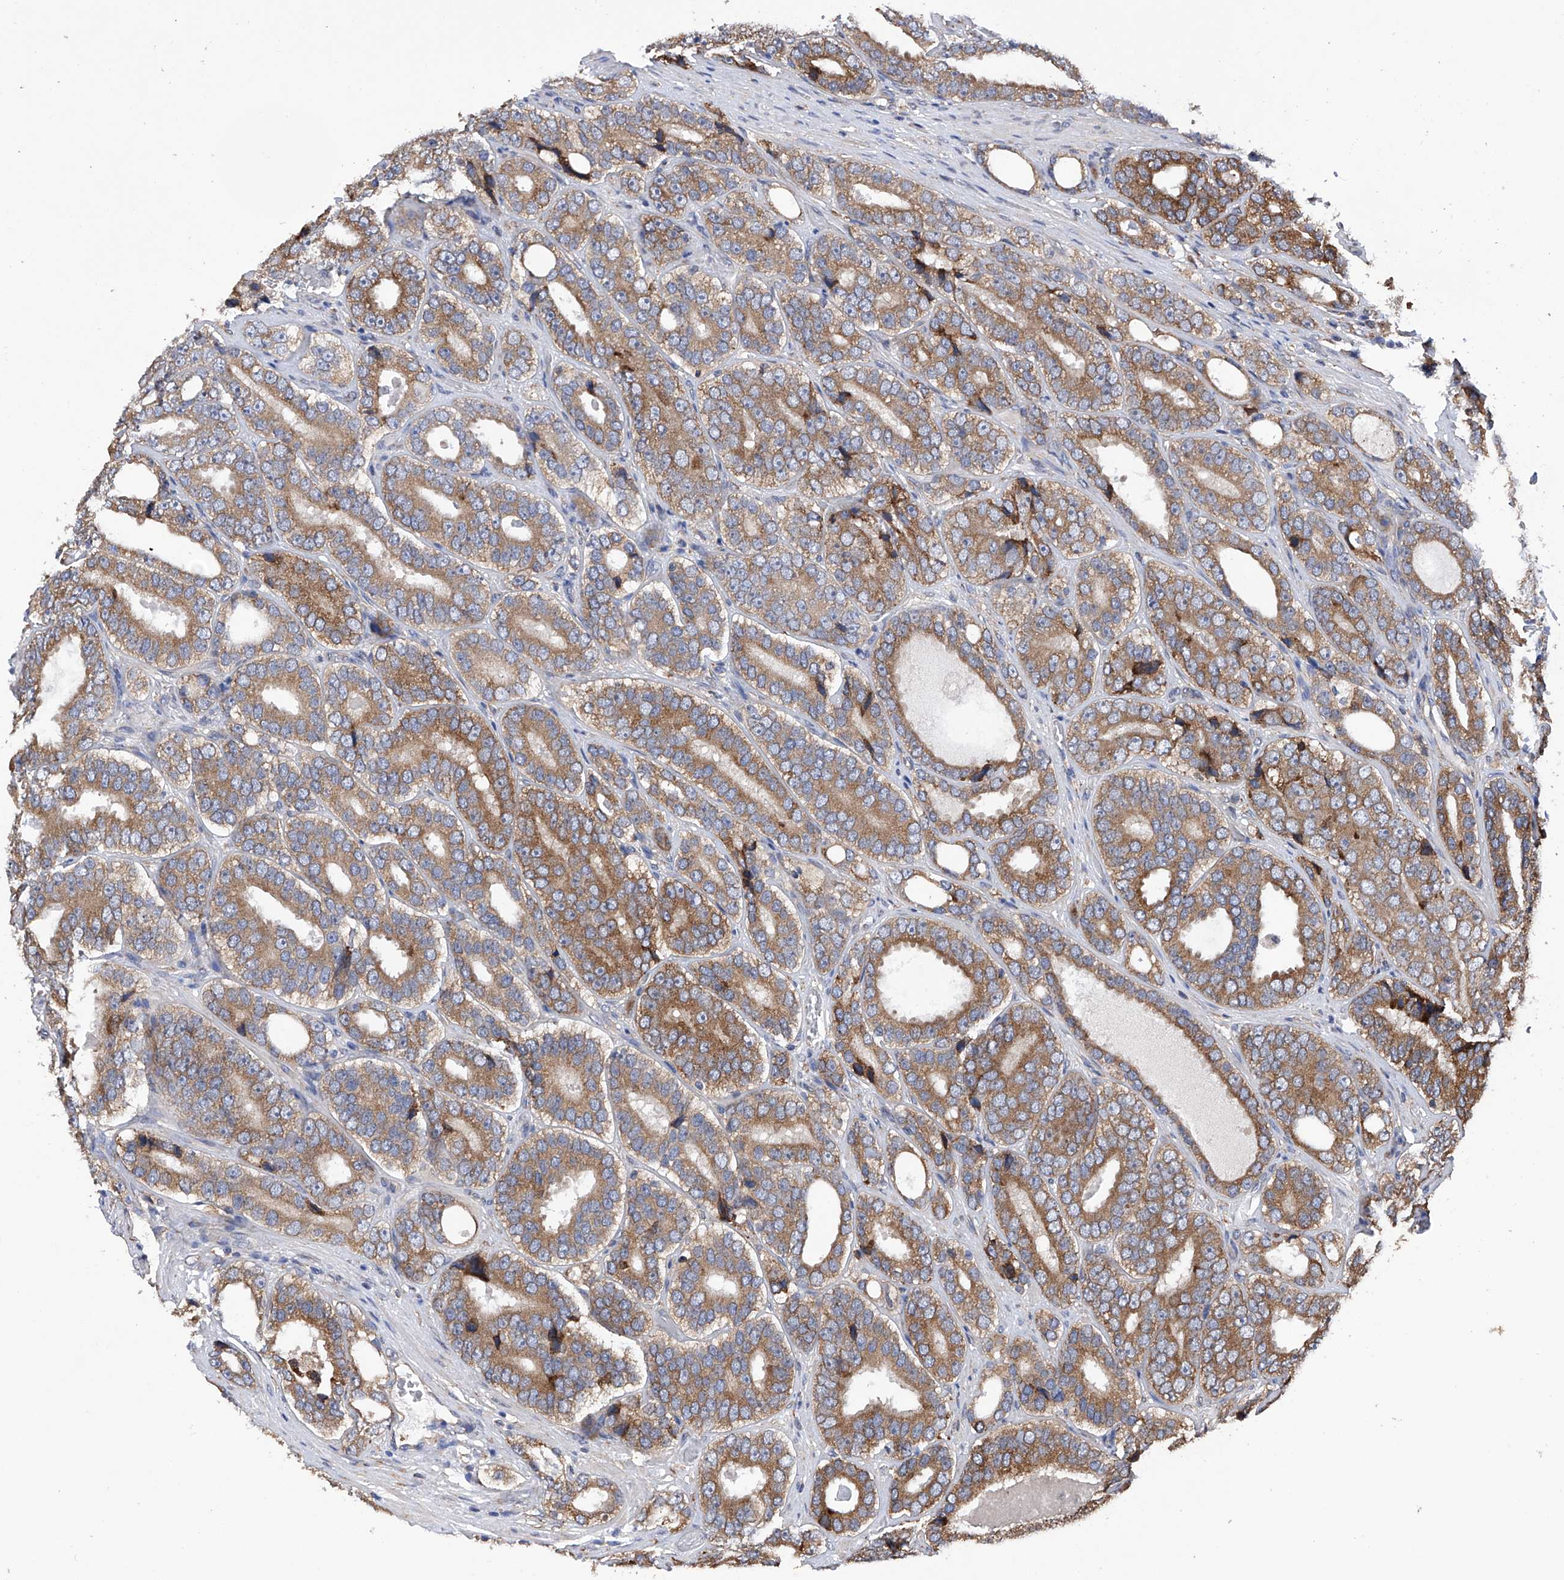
{"staining": {"intensity": "moderate", "quantity": ">75%", "location": "cytoplasmic/membranous"}, "tissue": "prostate cancer", "cell_type": "Tumor cells", "image_type": "cancer", "snomed": [{"axis": "morphology", "description": "Adenocarcinoma, High grade"}, {"axis": "topography", "description": "Prostate"}], "caption": "High-power microscopy captured an immunohistochemistry micrograph of prostate cancer (adenocarcinoma (high-grade)), revealing moderate cytoplasmic/membranous expression in approximately >75% of tumor cells.", "gene": "DNAH8", "patient": {"sex": "male", "age": 56}}